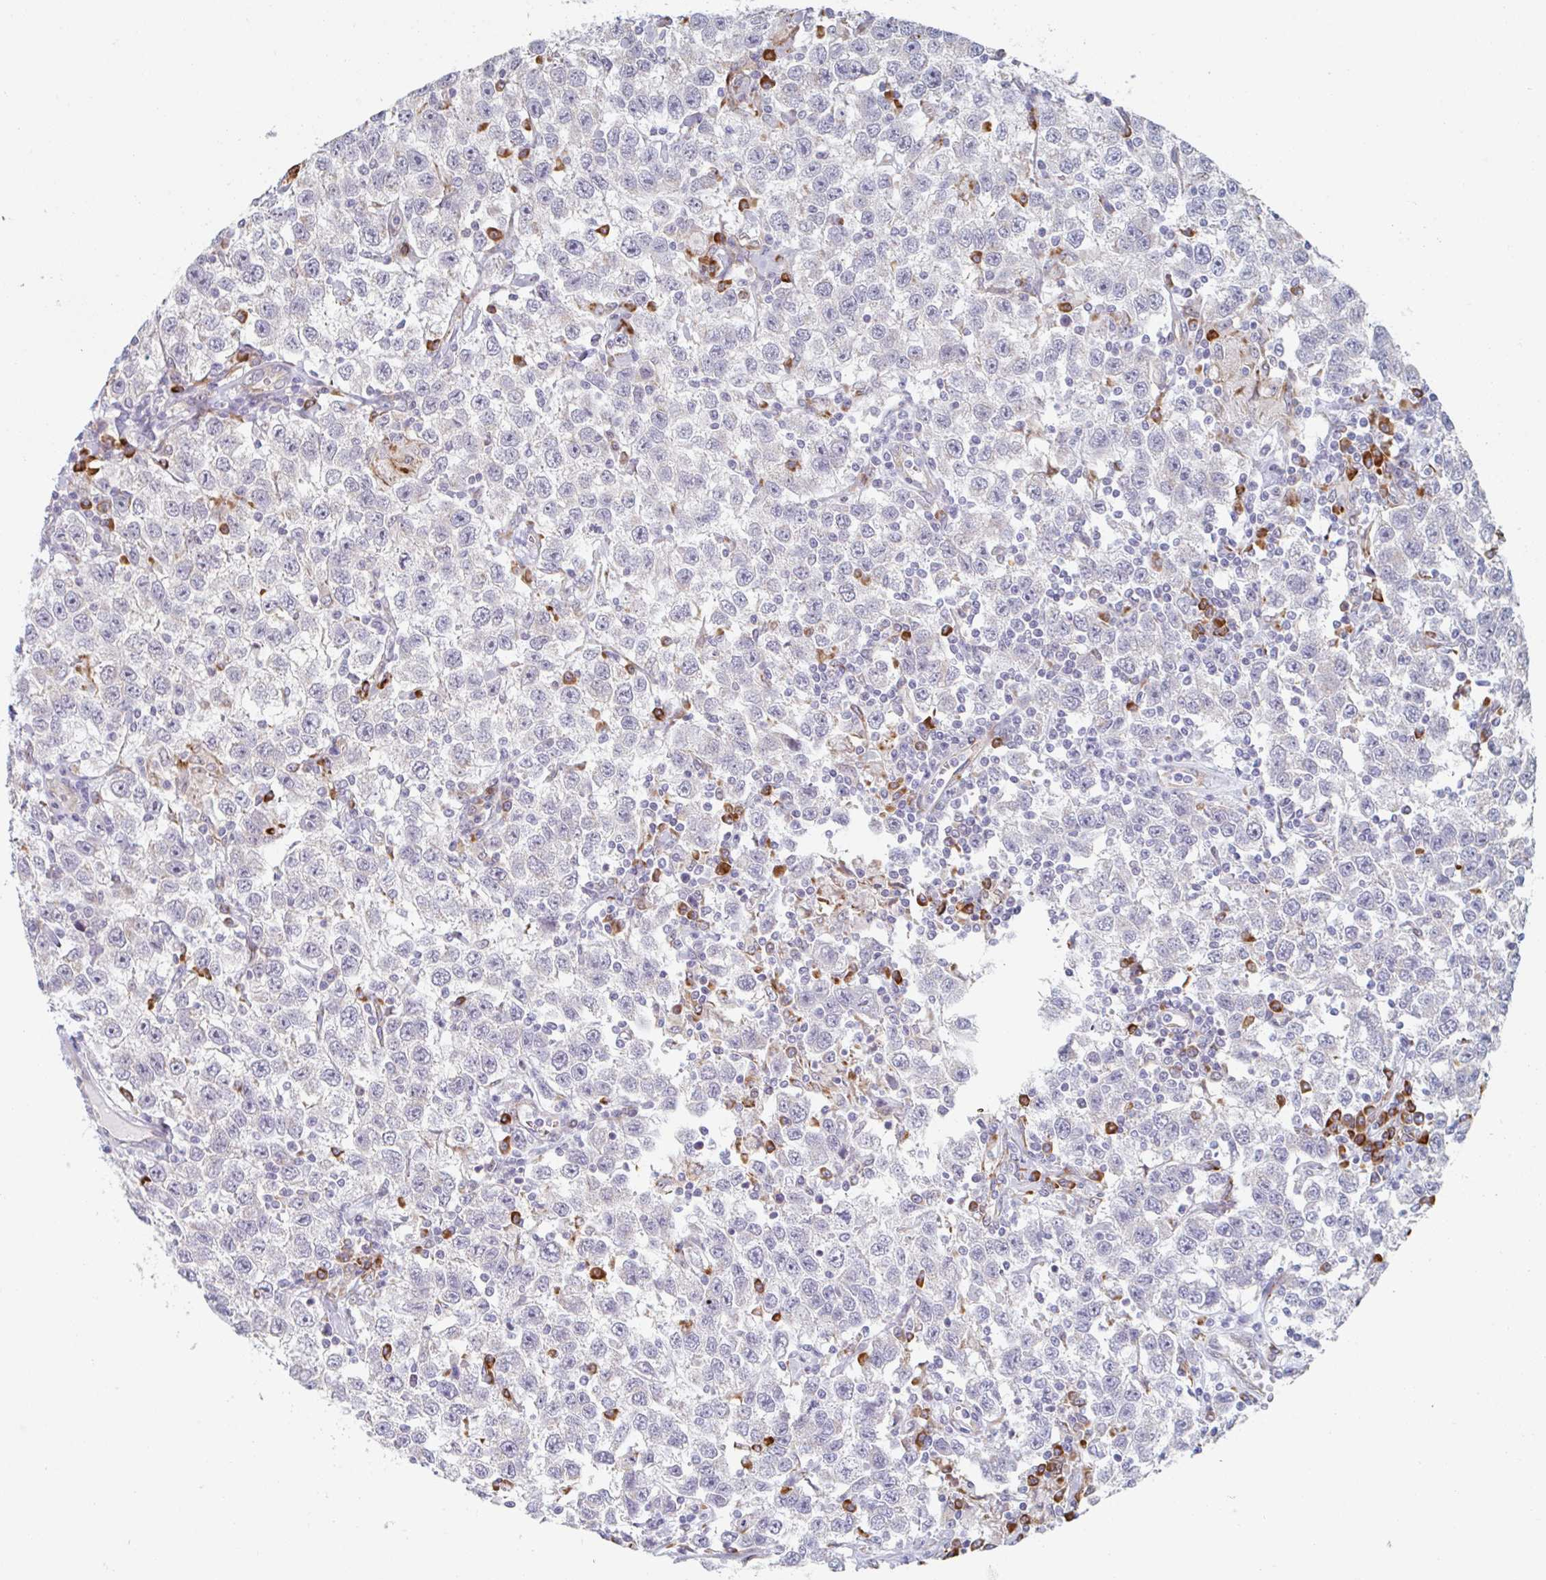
{"staining": {"intensity": "negative", "quantity": "none", "location": "none"}, "tissue": "testis cancer", "cell_type": "Tumor cells", "image_type": "cancer", "snomed": [{"axis": "morphology", "description": "Seminoma, NOS"}, {"axis": "topography", "description": "Testis"}], "caption": "Protein analysis of testis cancer (seminoma) shows no significant expression in tumor cells.", "gene": "TRAPPC10", "patient": {"sex": "male", "age": 41}}